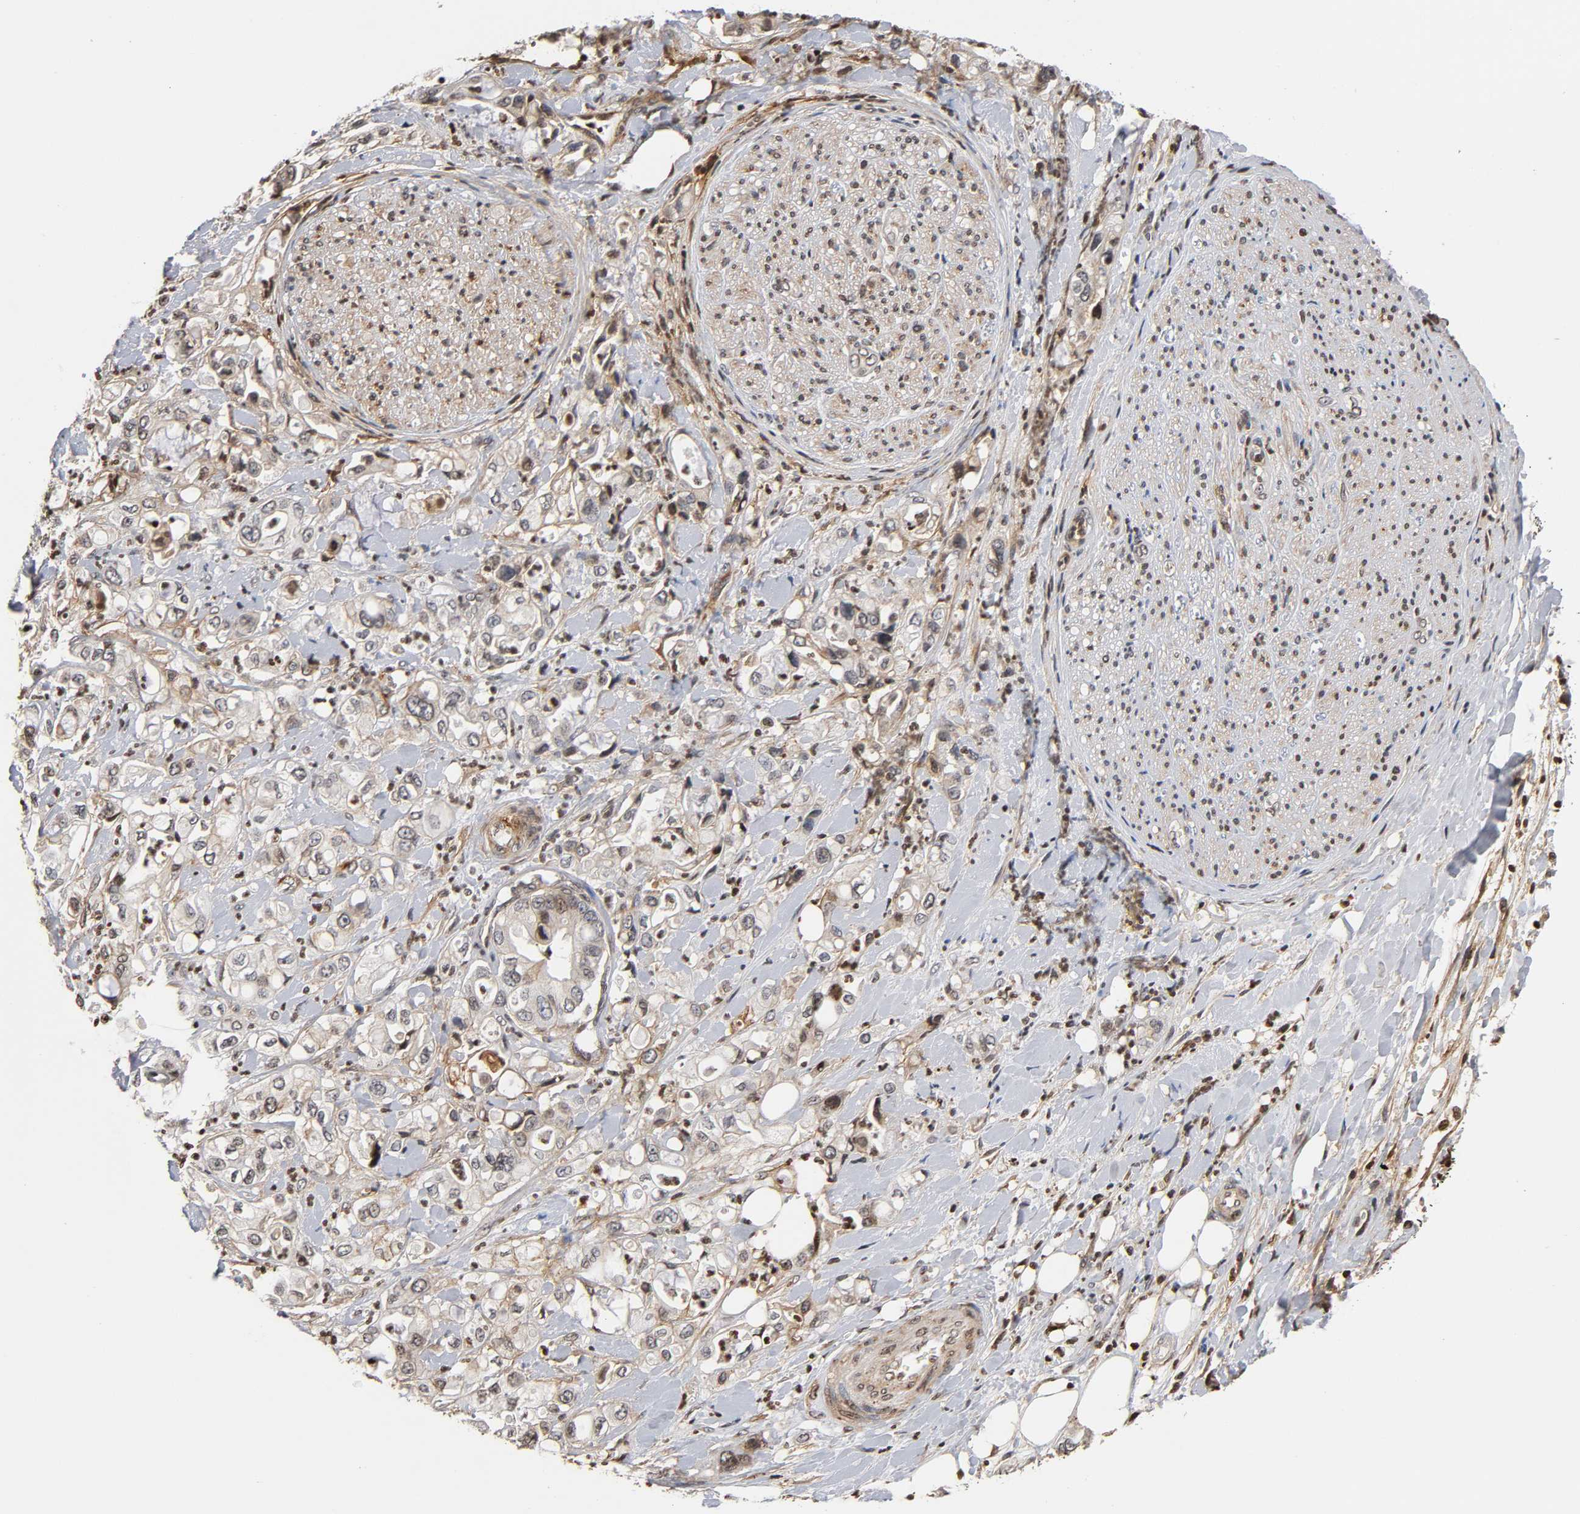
{"staining": {"intensity": "weak", "quantity": ">75%", "location": "cytoplasmic/membranous"}, "tissue": "pancreatic cancer", "cell_type": "Tumor cells", "image_type": "cancer", "snomed": [{"axis": "morphology", "description": "Adenocarcinoma, NOS"}, {"axis": "topography", "description": "Pancreas"}], "caption": "Pancreatic cancer (adenocarcinoma) stained with immunohistochemistry (IHC) demonstrates weak cytoplasmic/membranous positivity in about >75% of tumor cells. (Brightfield microscopy of DAB IHC at high magnification).", "gene": "ITGAV", "patient": {"sex": "male", "age": 70}}